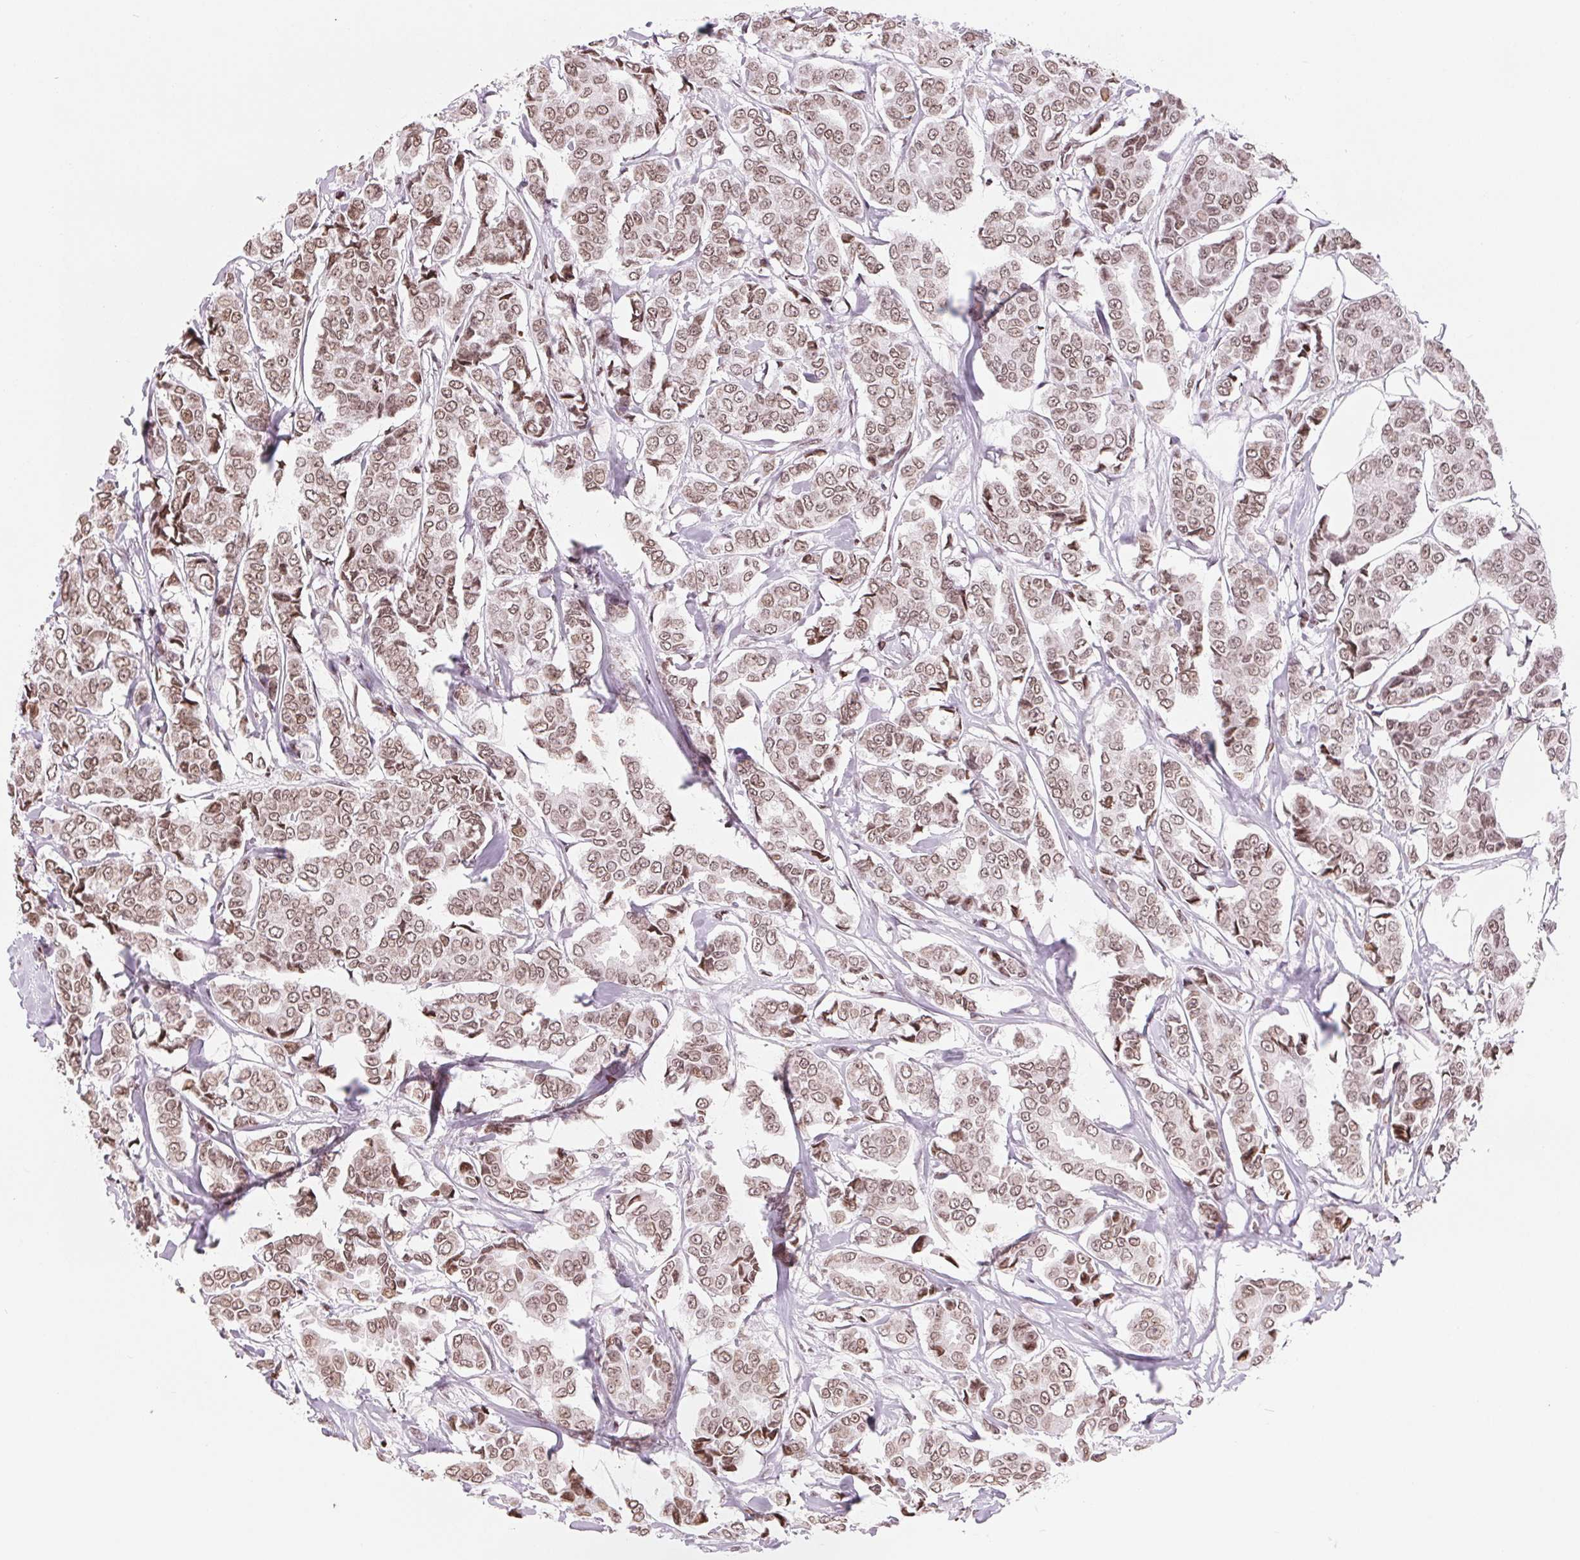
{"staining": {"intensity": "moderate", "quantity": ">75%", "location": "cytoplasmic/membranous,nuclear"}, "tissue": "breast cancer", "cell_type": "Tumor cells", "image_type": "cancer", "snomed": [{"axis": "morphology", "description": "Duct carcinoma"}, {"axis": "topography", "description": "Breast"}], "caption": "Tumor cells display medium levels of moderate cytoplasmic/membranous and nuclear expression in about >75% of cells in human invasive ductal carcinoma (breast).", "gene": "SMIM12", "patient": {"sex": "female", "age": 94}}